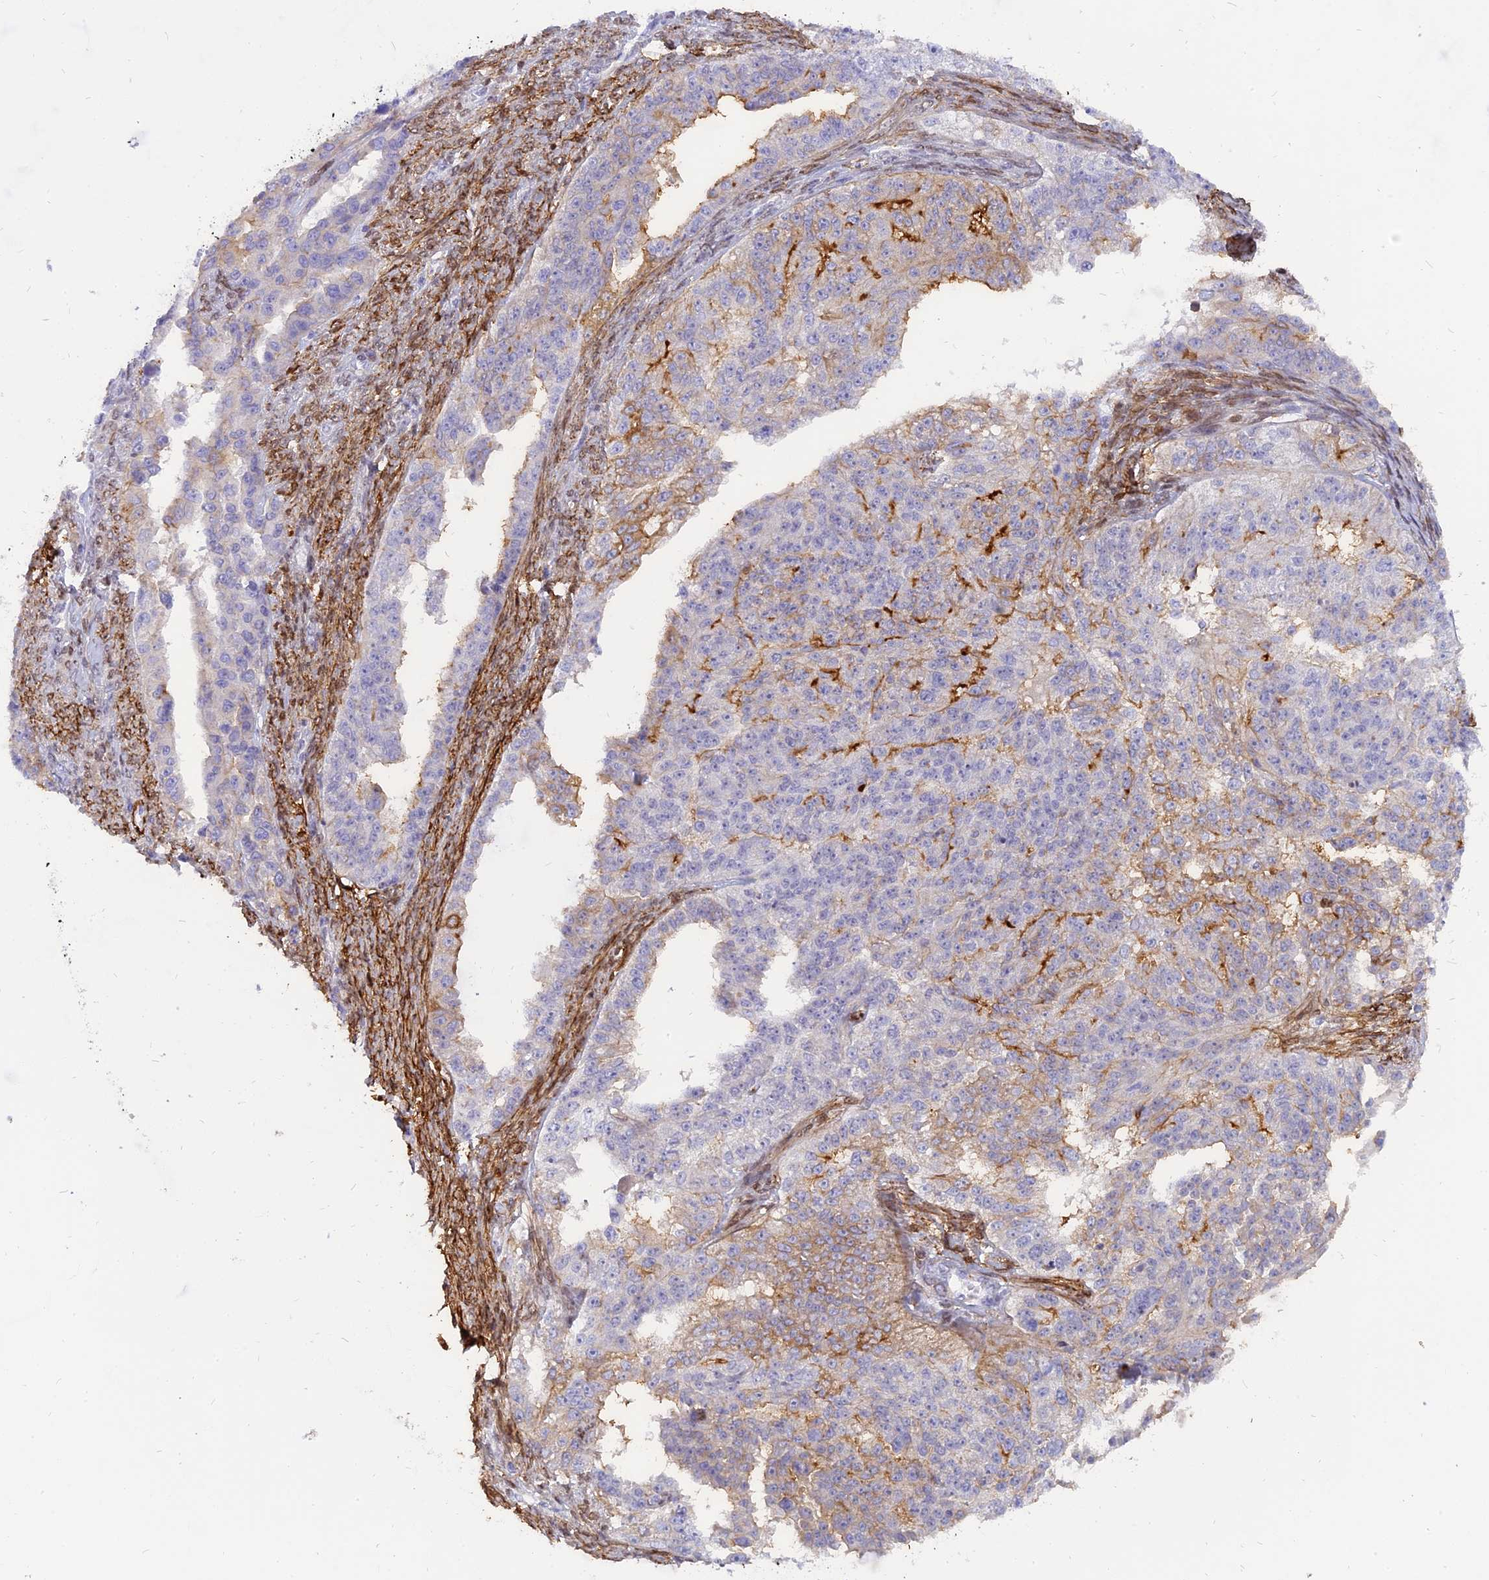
{"staining": {"intensity": "negative", "quantity": "none", "location": "none"}, "tissue": "ovarian cancer", "cell_type": "Tumor cells", "image_type": "cancer", "snomed": [{"axis": "morphology", "description": "Cystadenocarcinoma, serous, NOS"}, {"axis": "topography", "description": "Ovary"}], "caption": "Tumor cells show no significant positivity in ovarian cancer (serous cystadenocarcinoma). (DAB (3,3'-diaminobenzidine) IHC with hematoxylin counter stain).", "gene": "CENPV", "patient": {"sex": "female", "age": 58}}